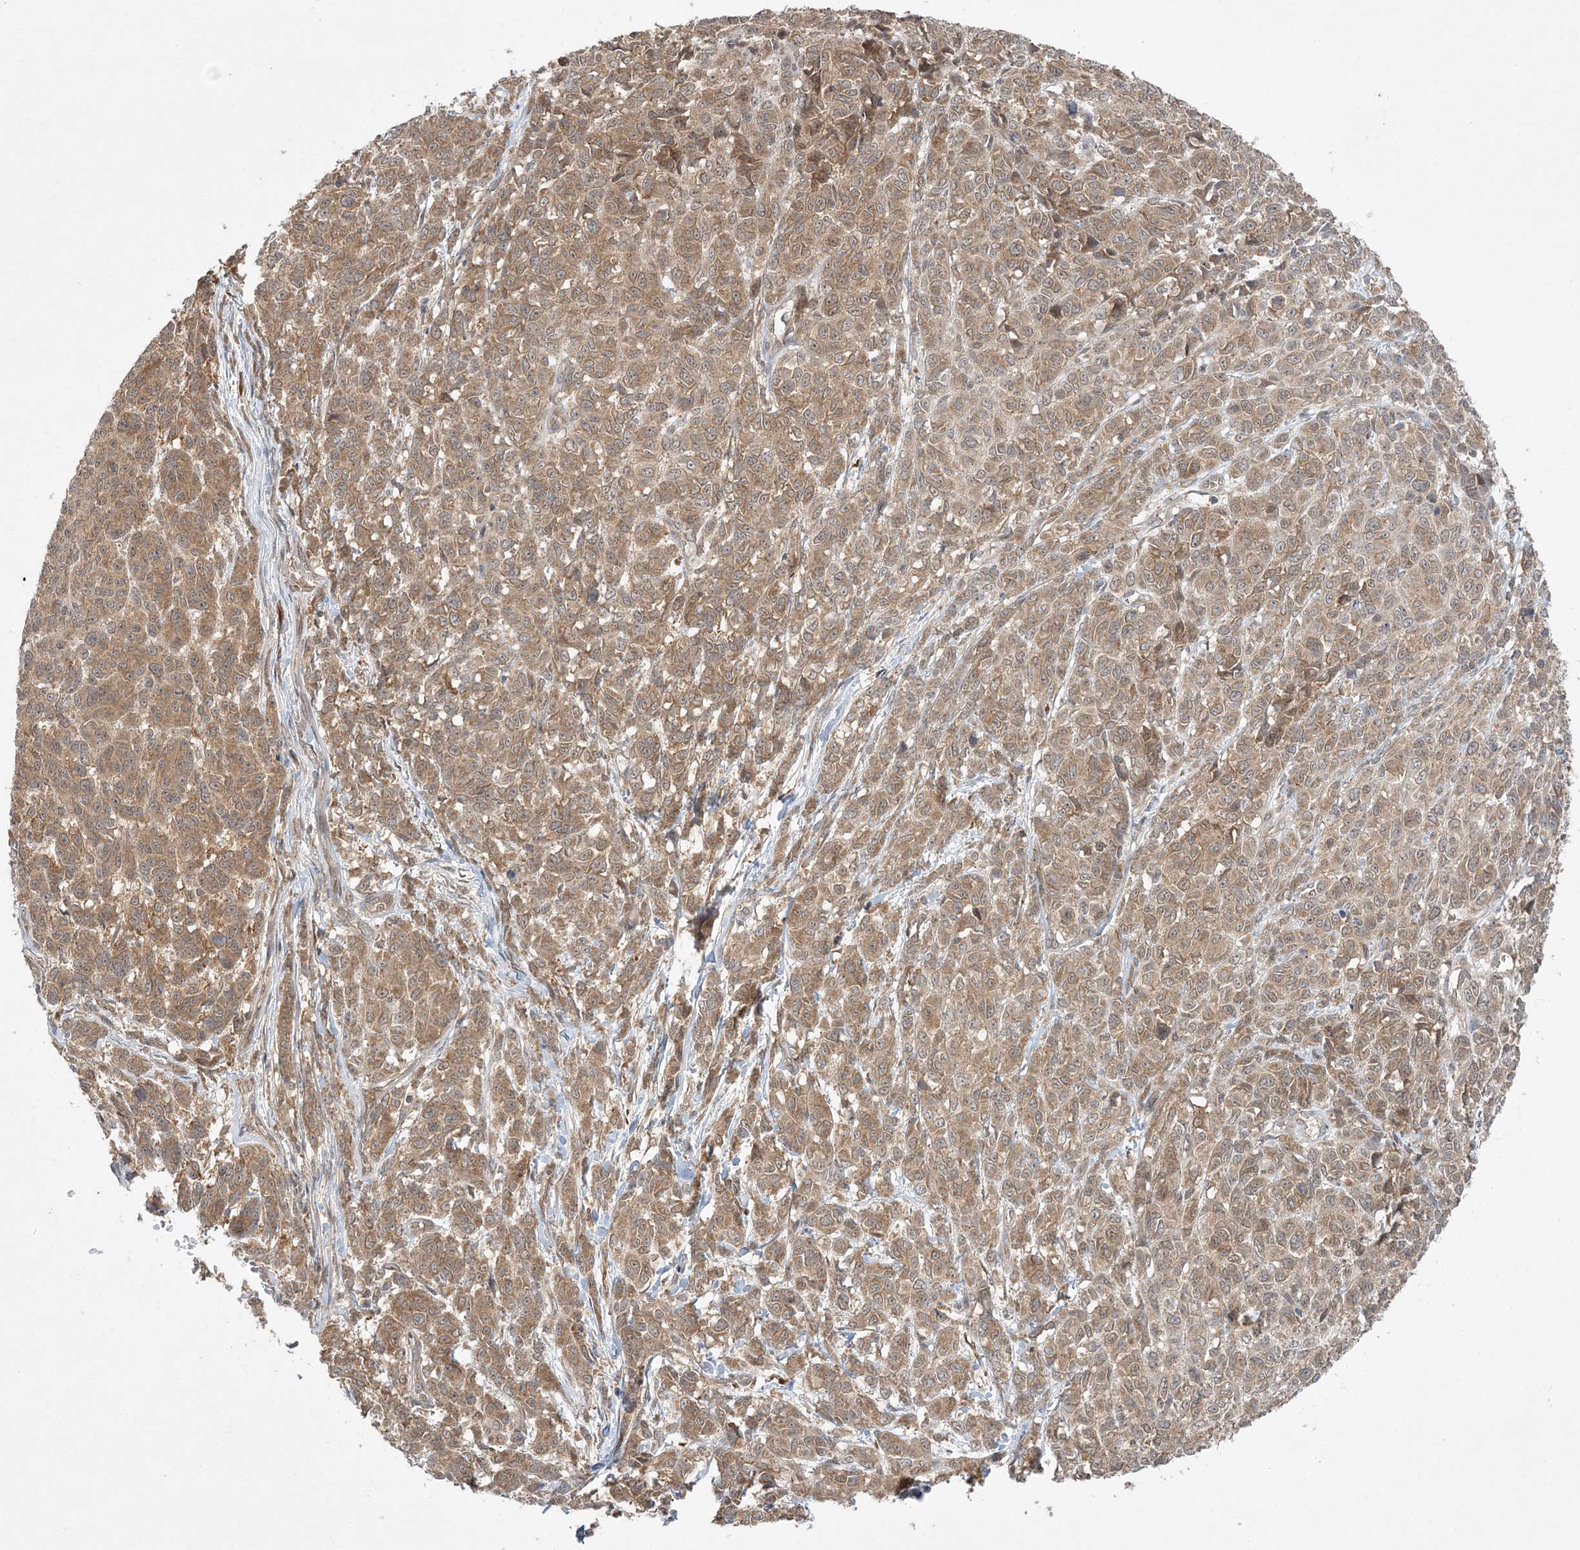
{"staining": {"intensity": "moderate", "quantity": ">75%", "location": "cytoplasmic/membranous"}, "tissue": "melanoma", "cell_type": "Tumor cells", "image_type": "cancer", "snomed": [{"axis": "morphology", "description": "Malignant melanoma, NOS"}, {"axis": "topography", "description": "Skin"}], "caption": "Tumor cells demonstrate moderate cytoplasmic/membranous staining in approximately >75% of cells in melanoma.", "gene": "MMADHC", "patient": {"sex": "male", "age": 49}}